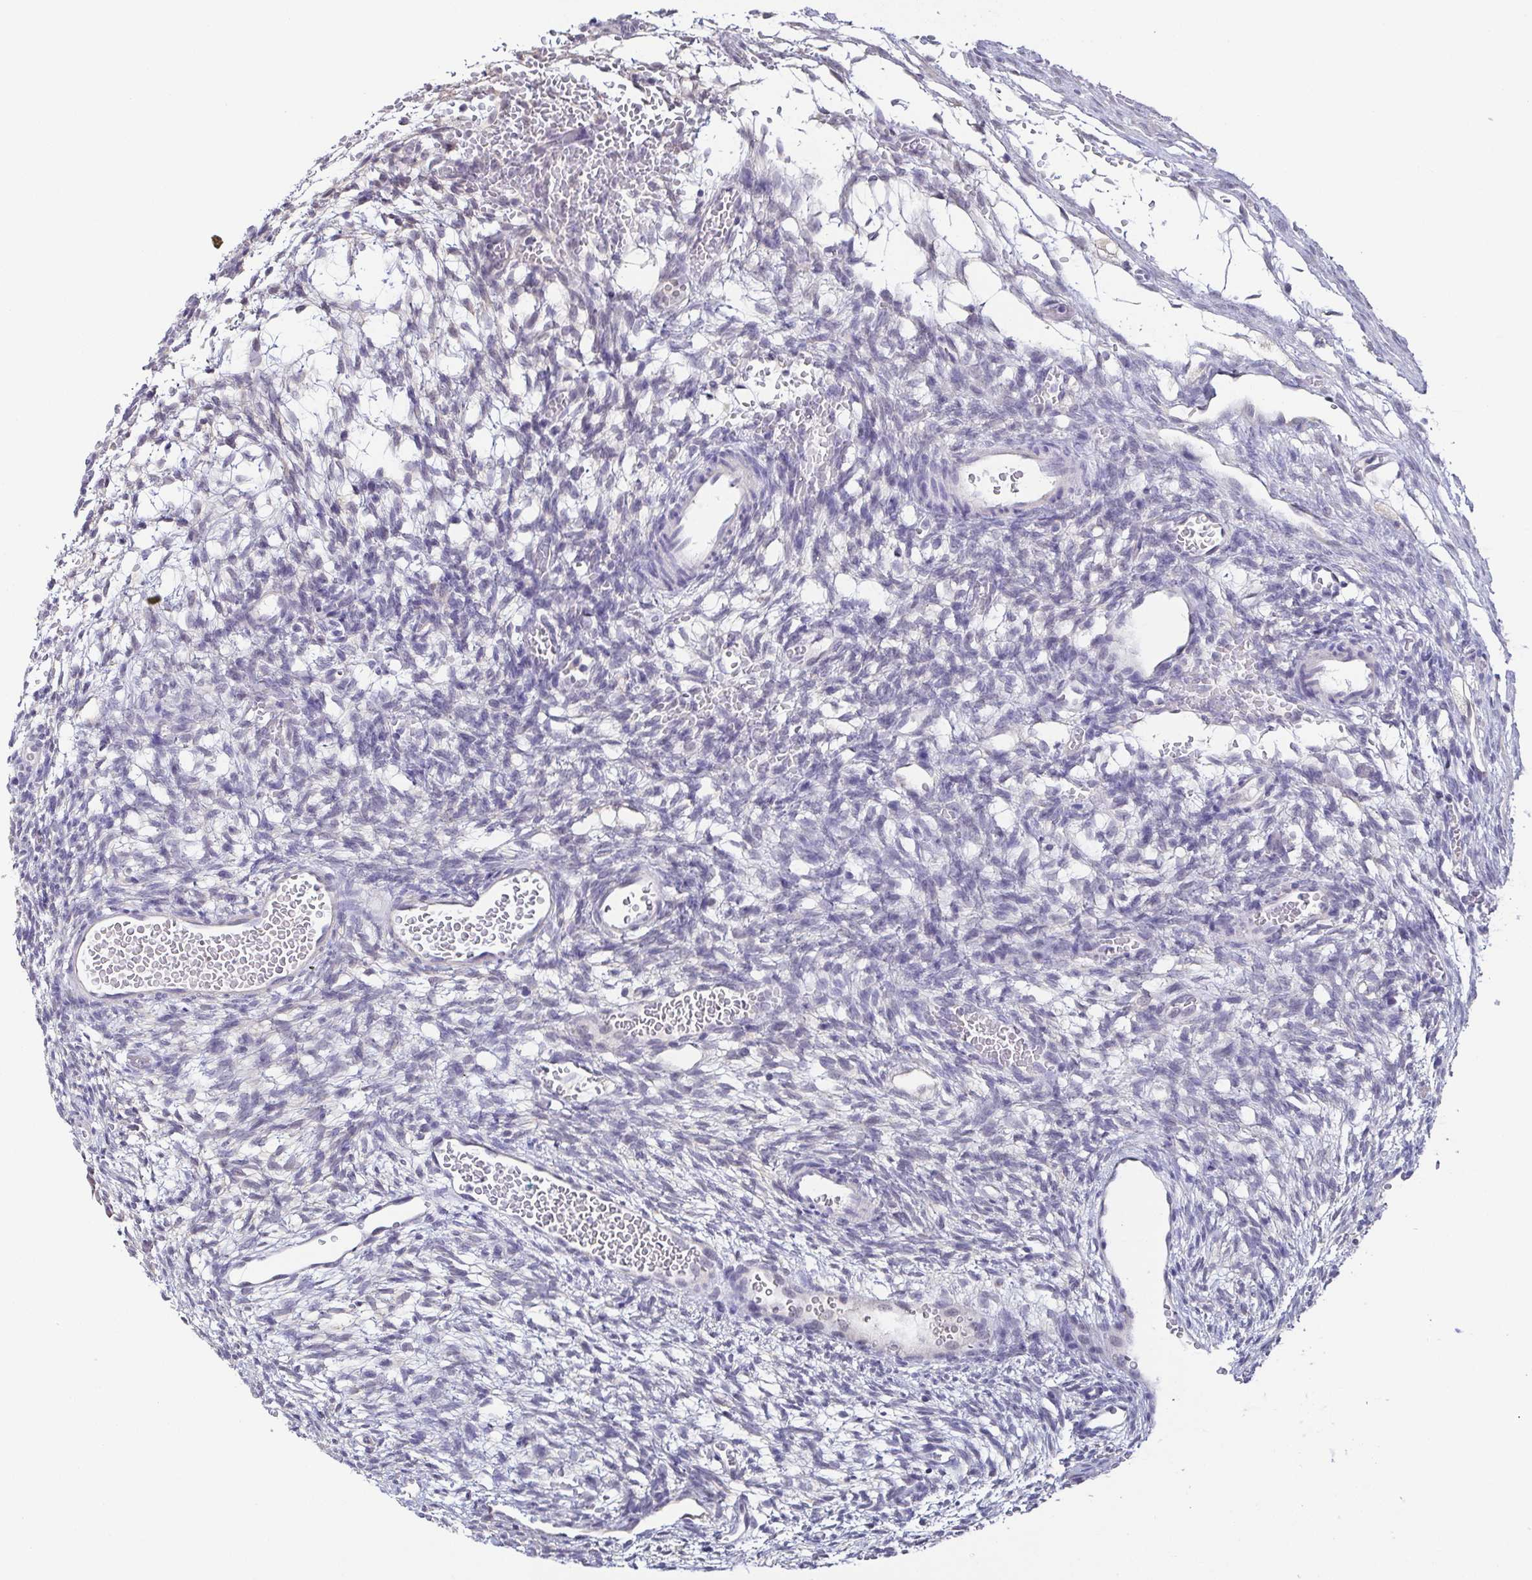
{"staining": {"intensity": "strong", "quantity": "<25%", "location": "cytoplasmic/membranous"}, "tissue": "ovary", "cell_type": "Follicle cells", "image_type": "normal", "snomed": [{"axis": "morphology", "description": "Normal tissue, NOS"}, {"axis": "topography", "description": "Ovary"}], "caption": "Immunohistochemical staining of unremarkable human ovary demonstrates strong cytoplasmic/membranous protein positivity in approximately <25% of follicle cells.", "gene": "NEFH", "patient": {"sex": "female", "age": 34}}